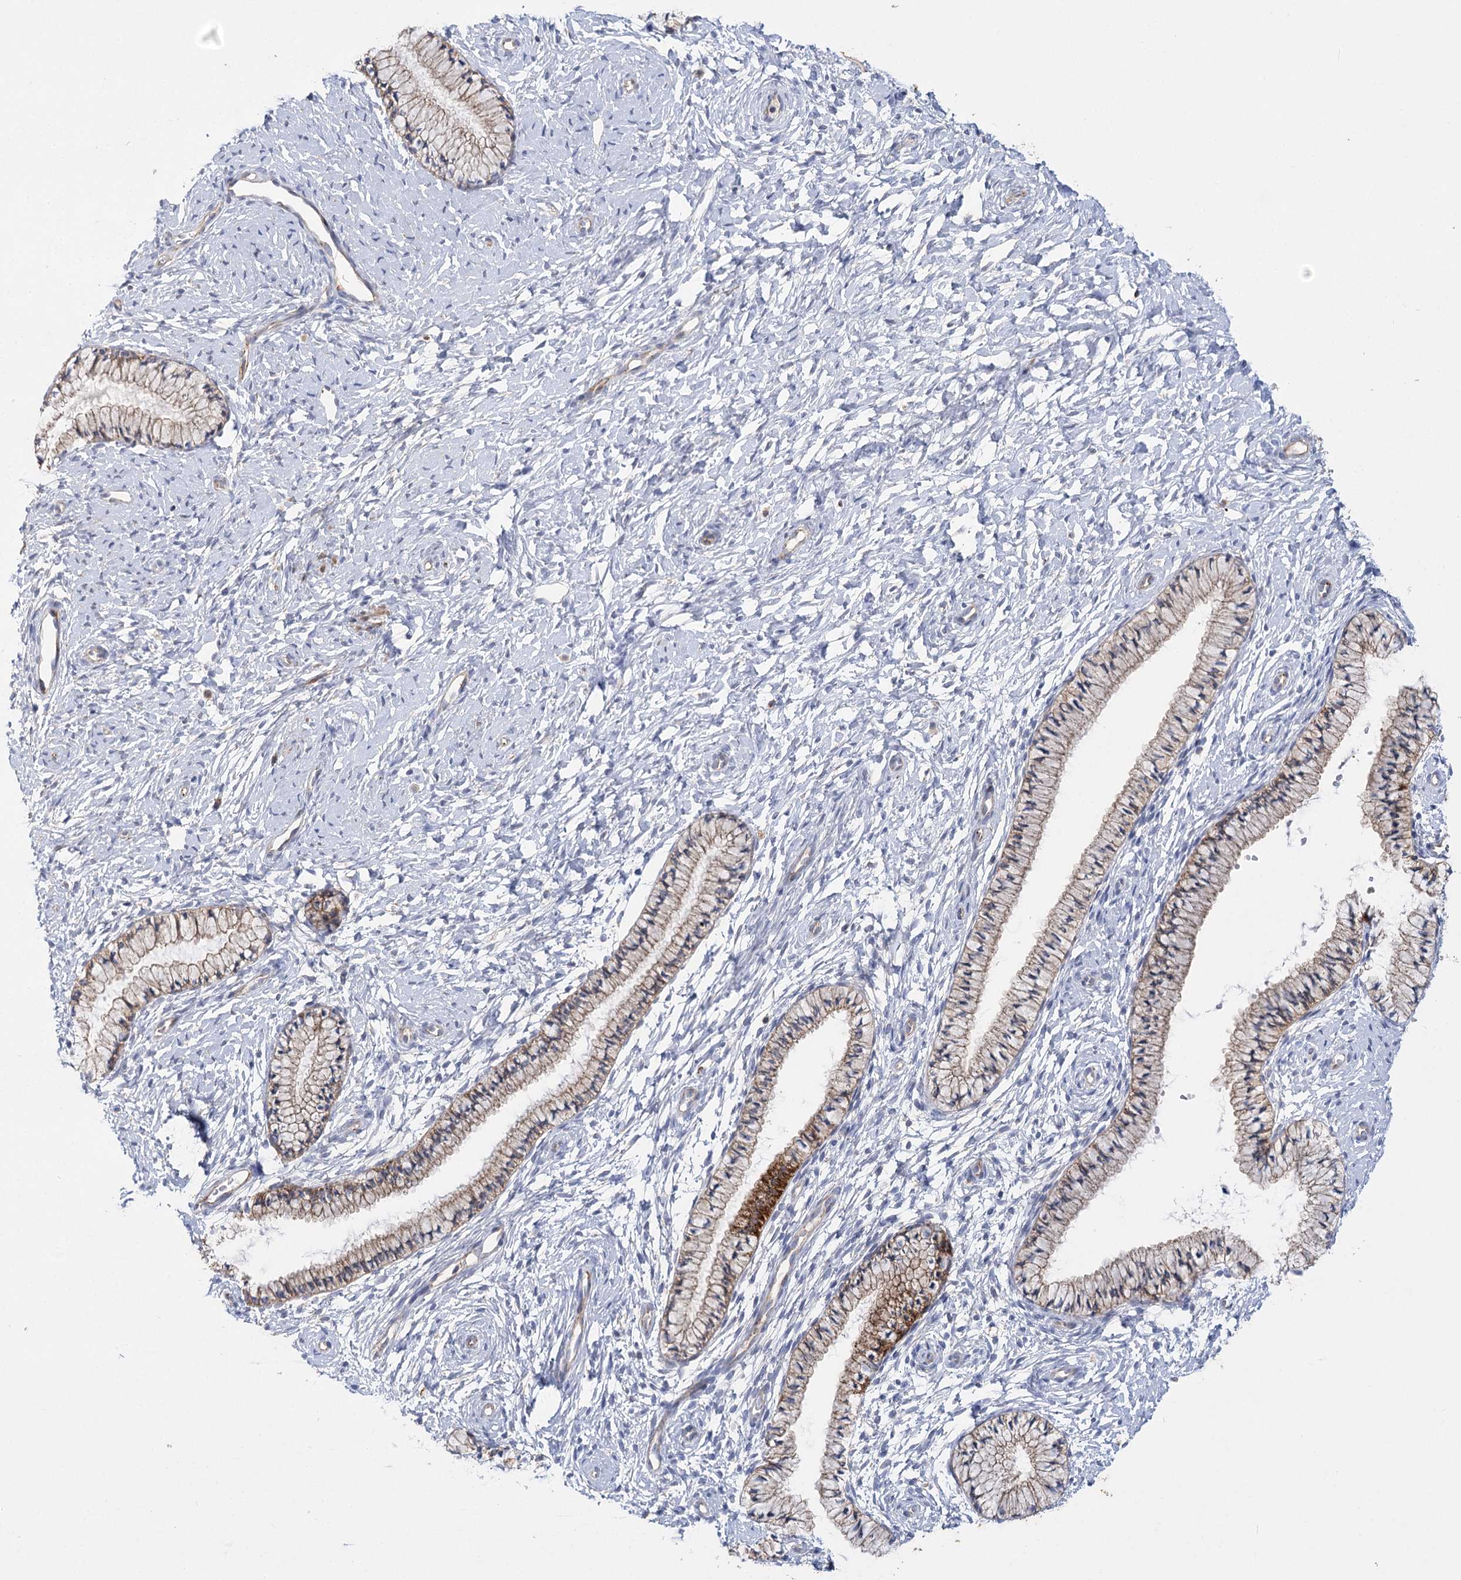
{"staining": {"intensity": "moderate", "quantity": "25%-75%", "location": "cytoplasmic/membranous"}, "tissue": "cervix", "cell_type": "Glandular cells", "image_type": "normal", "snomed": [{"axis": "morphology", "description": "Normal tissue, NOS"}, {"axis": "topography", "description": "Cervix"}], "caption": "Protein expression analysis of normal cervix reveals moderate cytoplasmic/membranous positivity in approximately 25%-75% of glandular cells.", "gene": "DHTKD1", "patient": {"sex": "female", "age": 33}}